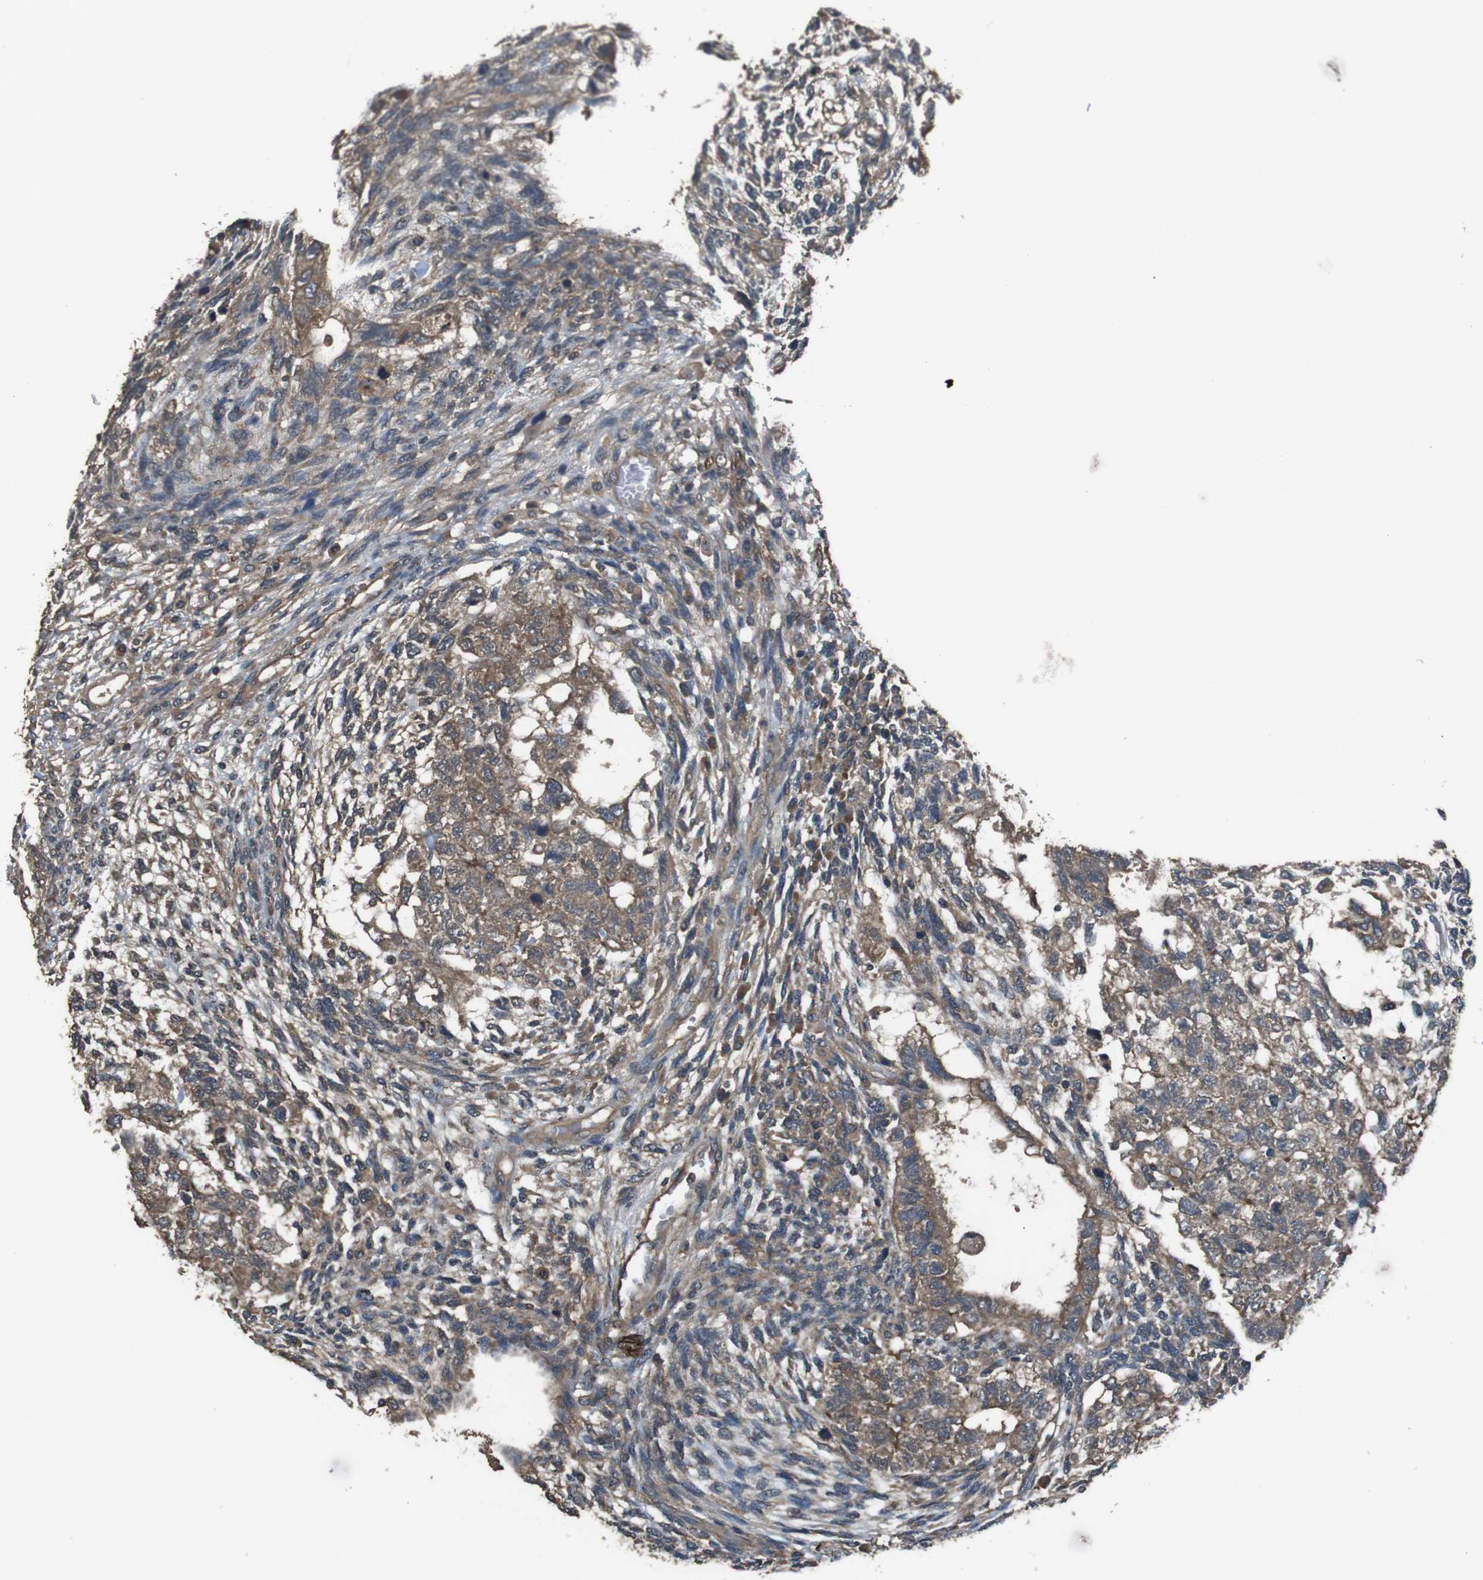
{"staining": {"intensity": "moderate", "quantity": ">75%", "location": "cytoplasmic/membranous"}, "tissue": "testis cancer", "cell_type": "Tumor cells", "image_type": "cancer", "snomed": [{"axis": "morphology", "description": "Normal tissue, NOS"}, {"axis": "morphology", "description": "Carcinoma, Embryonal, NOS"}, {"axis": "topography", "description": "Testis"}], "caption": "Testis cancer tissue displays moderate cytoplasmic/membranous staining in approximately >75% of tumor cells (DAB (3,3'-diaminobenzidine) IHC with brightfield microscopy, high magnification).", "gene": "FUT2", "patient": {"sex": "male", "age": 36}}